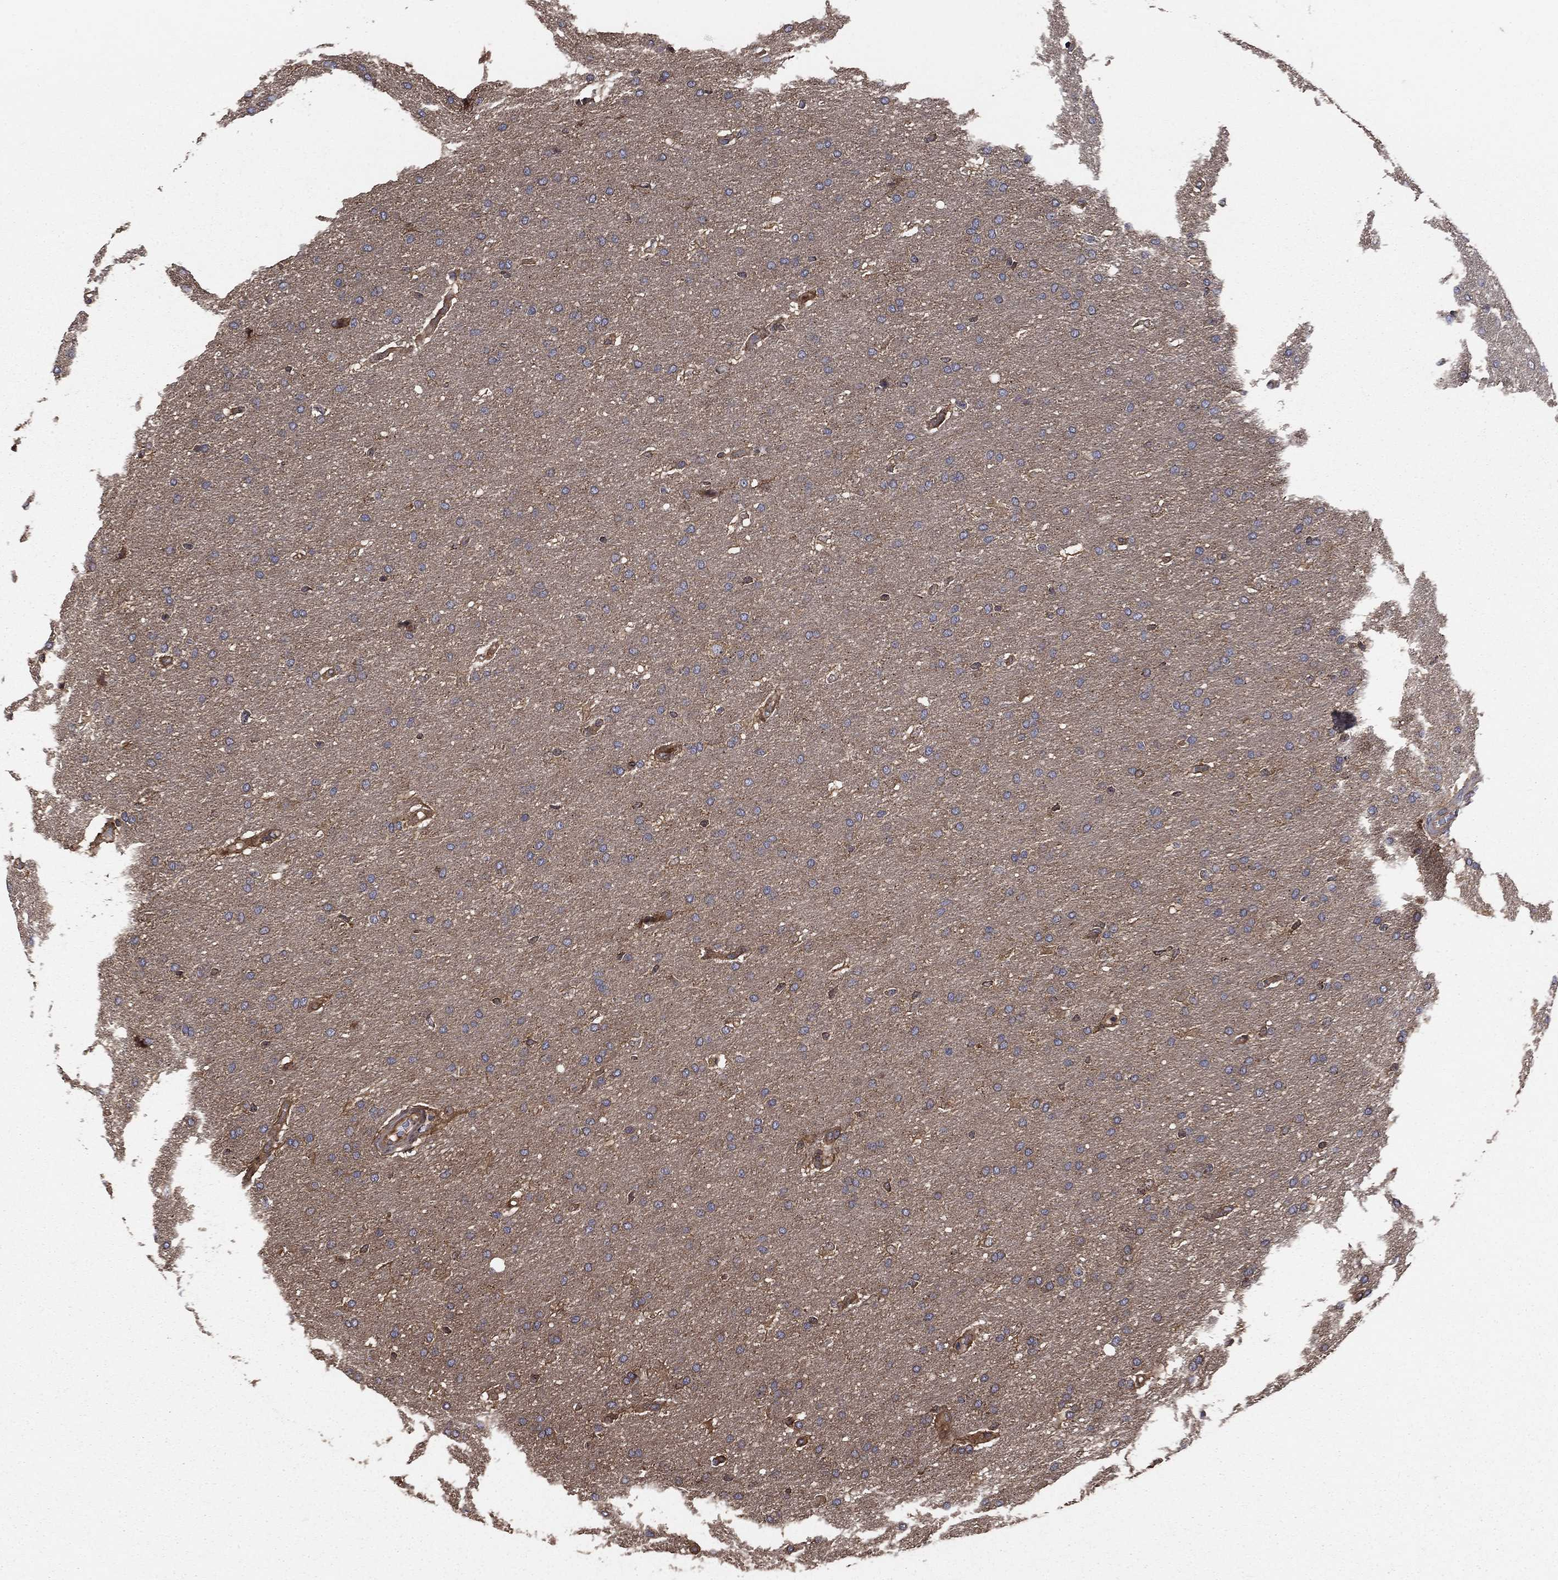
{"staining": {"intensity": "negative", "quantity": "none", "location": "none"}, "tissue": "glioma", "cell_type": "Tumor cells", "image_type": "cancer", "snomed": [{"axis": "morphology", "description": "Glioma, malignant, Low grade"}, {"axis": "topography", "description": "Brain"}], "caption": "Immunohistochemistry (IHC) of glioma displays no staining in tumor cells.", "gene": "BABAM2", "patient": {"sex": "female", "age": 37}}